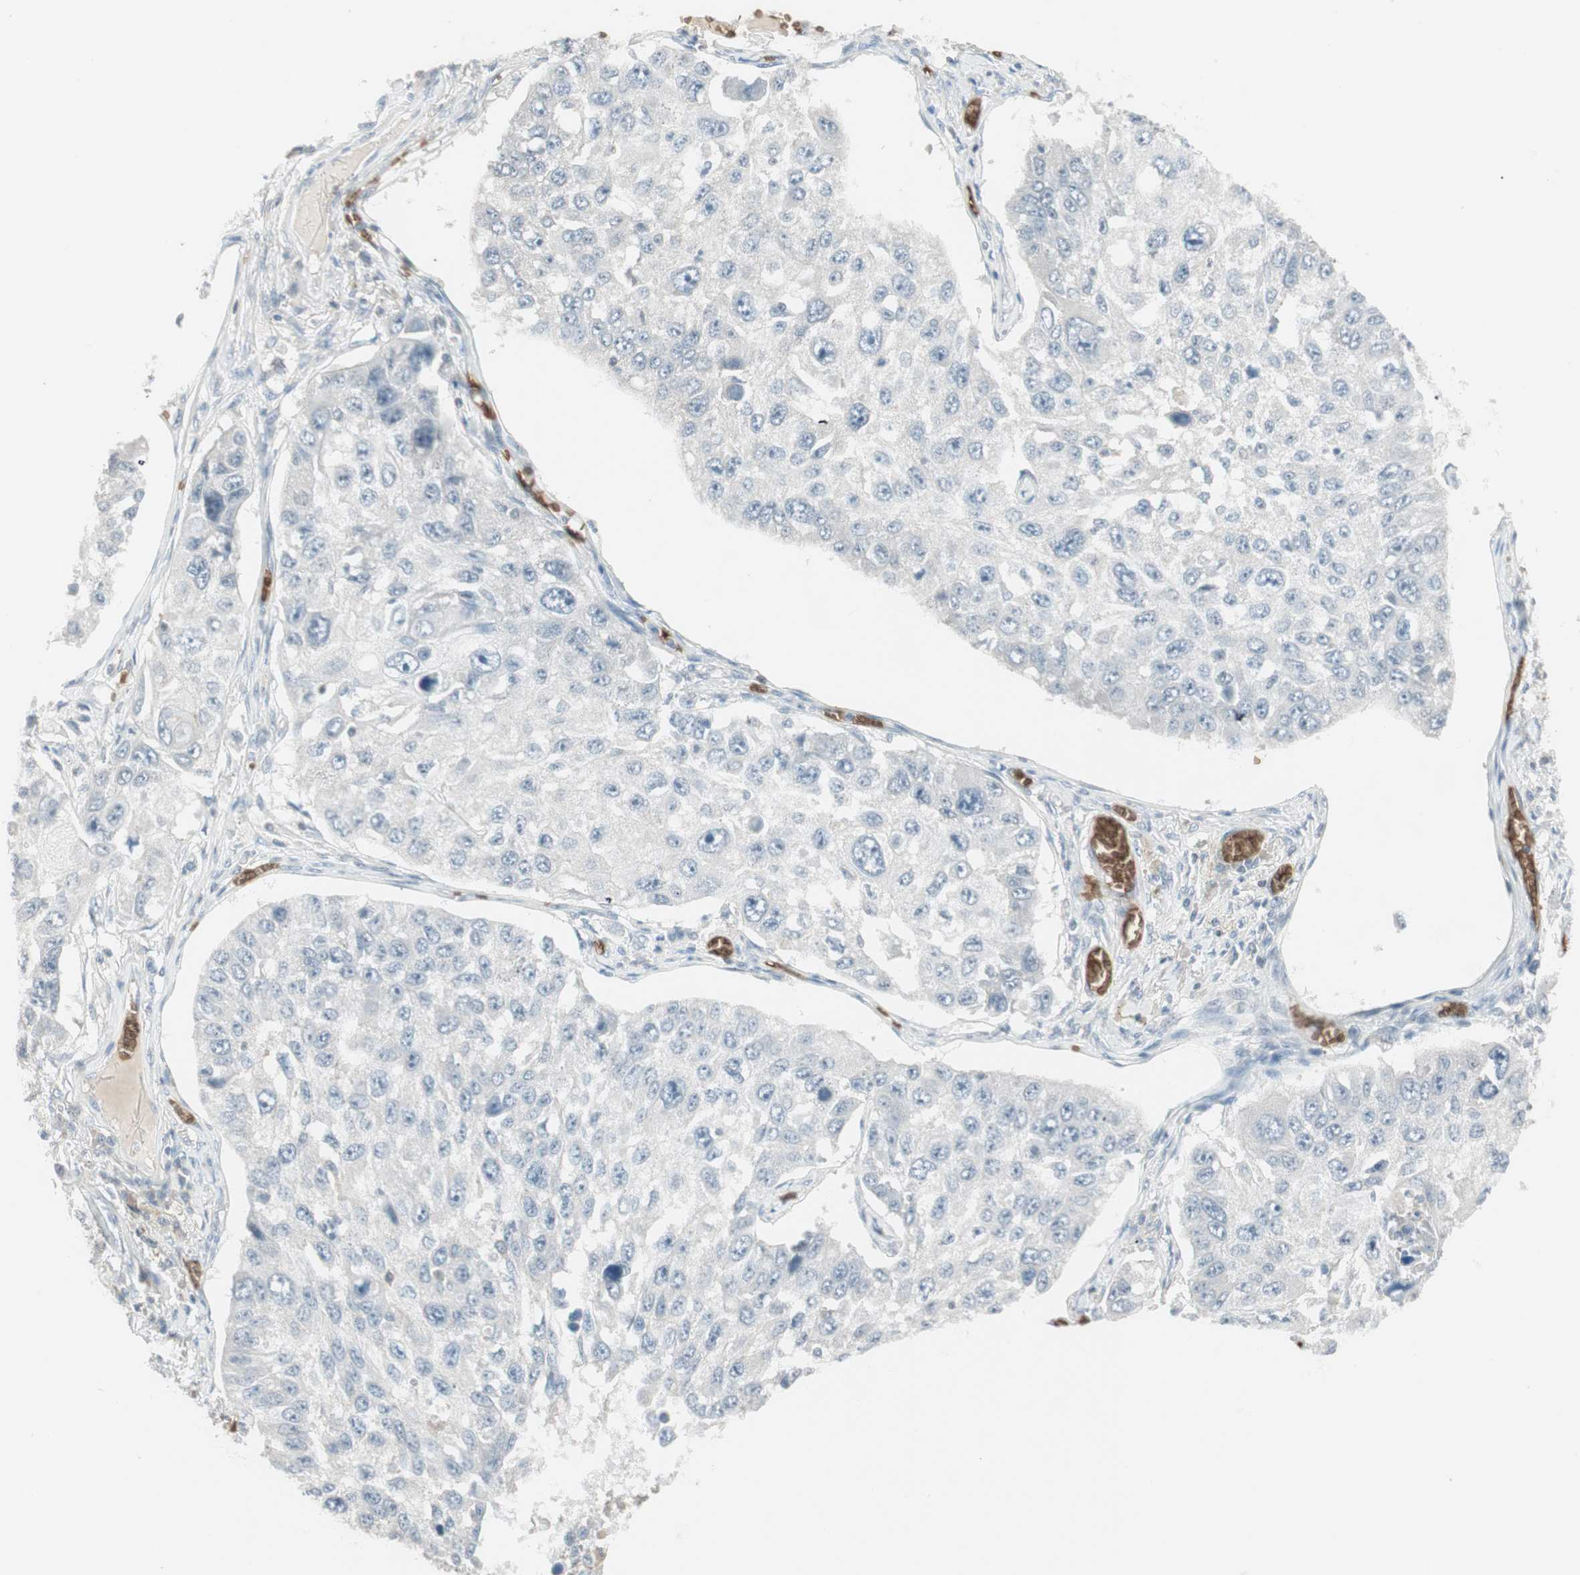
{"staining": {"intensity": "negative", "quantity": "none", "location": "none"}, "tissue": "lung cancer", "cell_type": "Tumor cells", "image_type": "cancer", "snomed": [{"axis": "morphology", "description": "Squamous cell carcinoma, NOS"}, {"axis": "topography", "description": "Lung"}], "caption": "The histopathology image shows no staining of tumor cells in lung cancer.", "gene": "MAP4K1", "patient": {"sex": "male", "age": 71}}